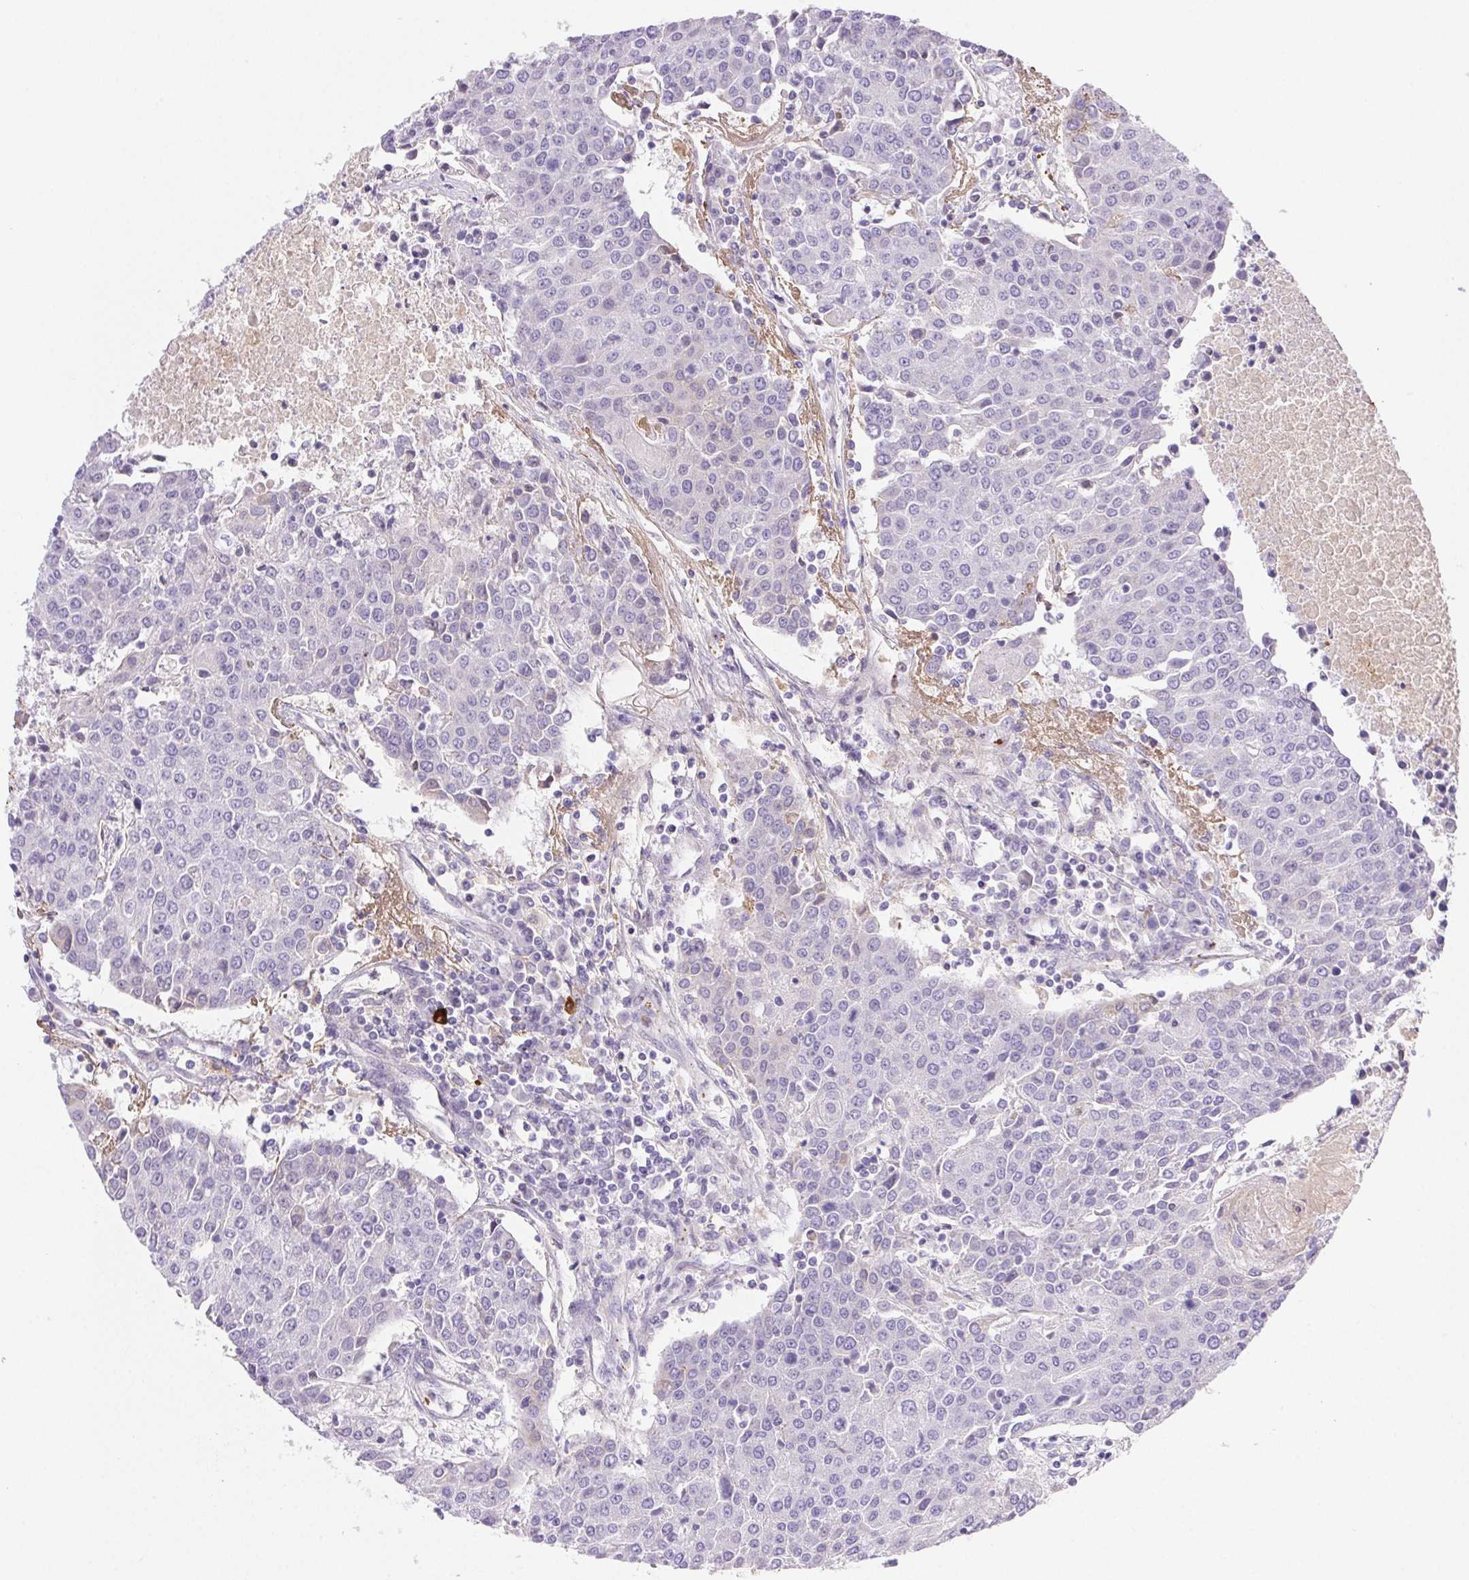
{"staining": {"intensity": "negative", "quantity": "none", "location": "none"}, "tissue": "urothelial cancer", "cell_type": "Tumor cells", "image_type": "cancer", "snomed": [{"axis": "morphology", "description": "Urothelial carcinoma, High grade"}, {"axis": "topography", "description": "Urinary bladder"}], "caption": "Image shows no significant protein expression in tumor cells of urothelial cancer. Nuclei are stained in blue.", "gene": "FGA", "patient": {"sex": "female", "age": 85}}